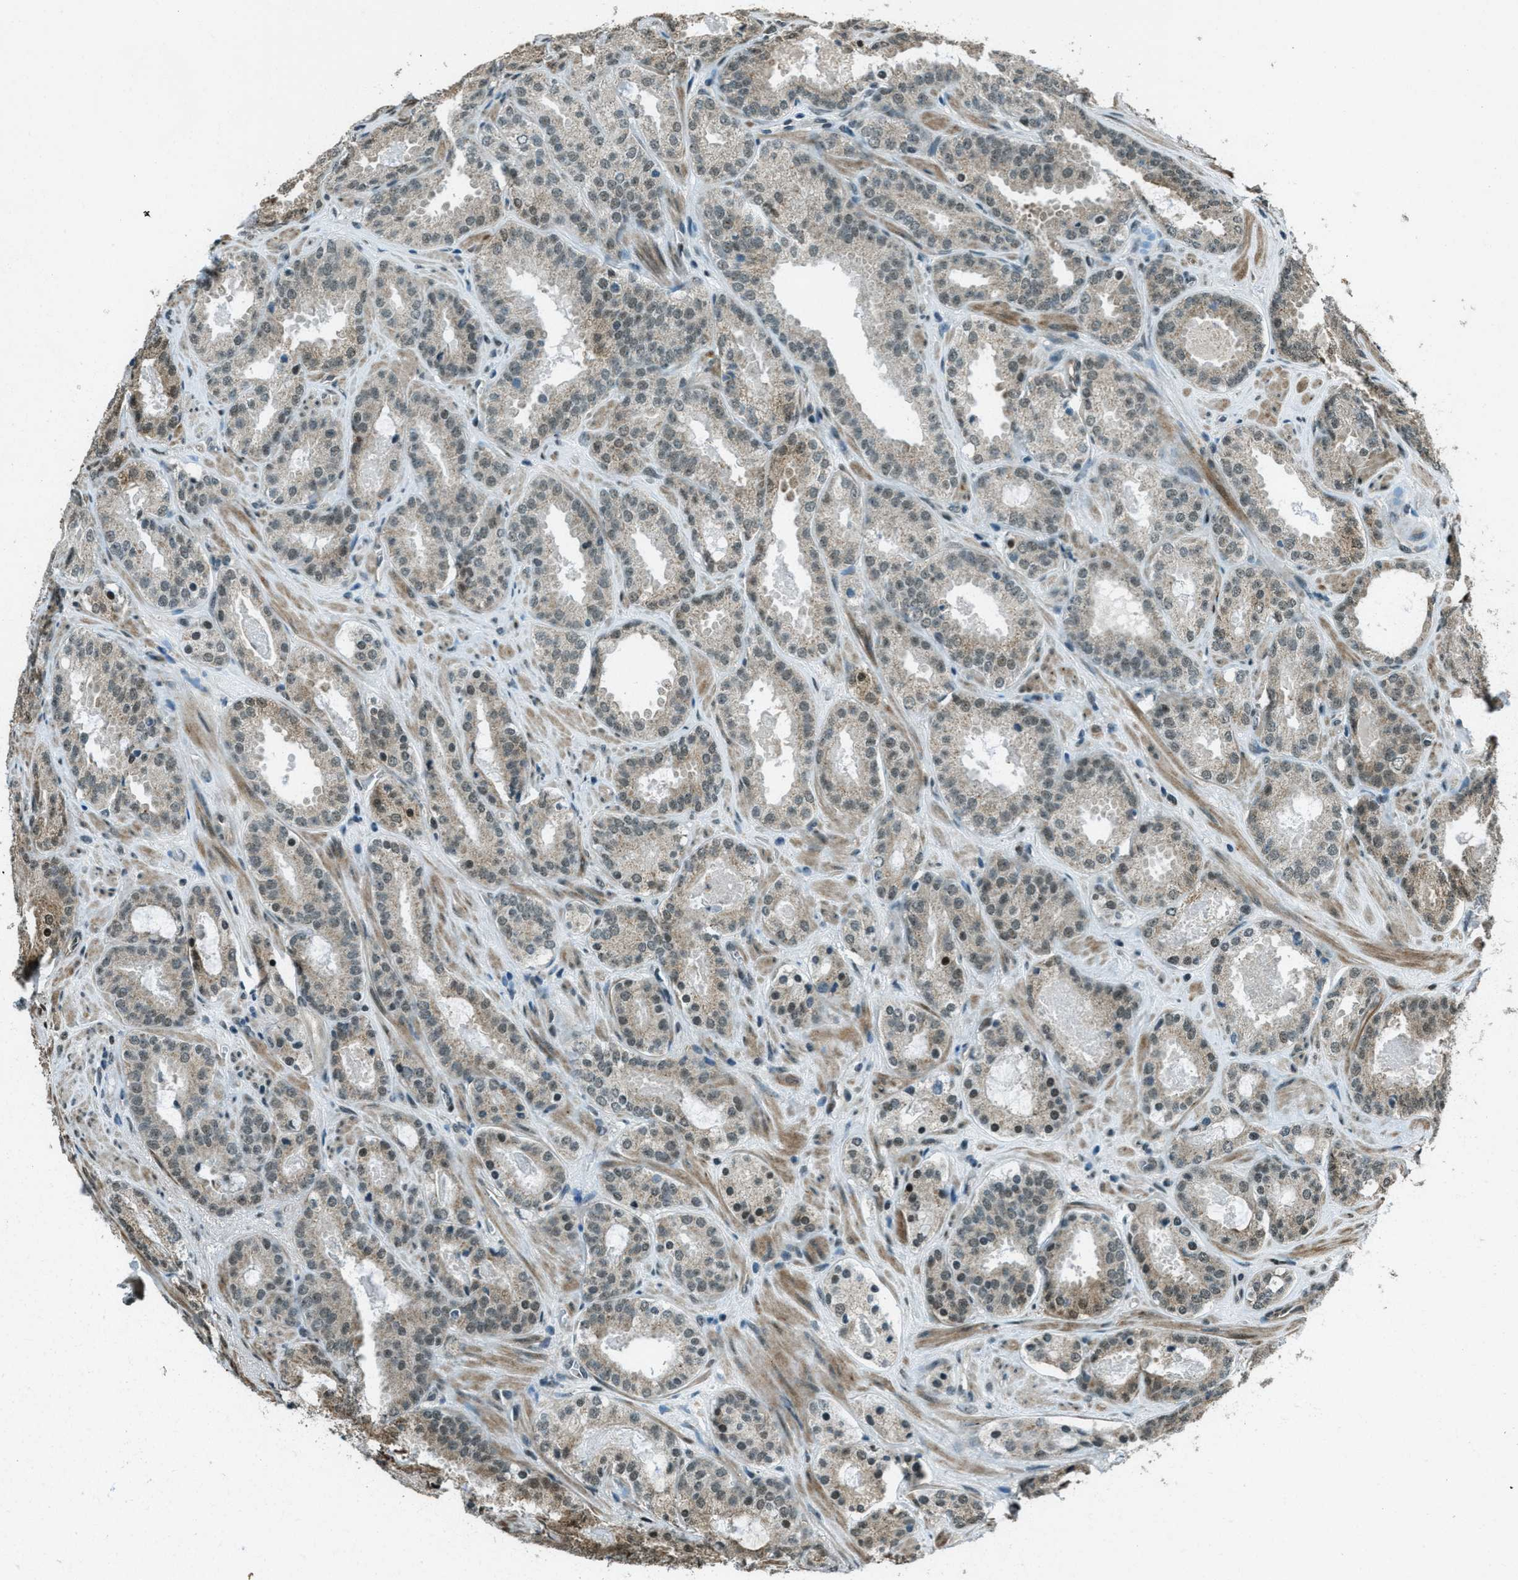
{"staining": {"intensity": "moderate", "quantity": "25%-75%", "location": "cytoplasmic/membranous,nuclear"}, "tissue": "prostate cancer", "cell_type": "Tumor cells", "image_type": "cancer", "snomed": [{"axis": "morphology", "description": "Adenocarcinoma, Low grade"}, {"axis": "topography", "description": "Prostate"}], "caption": "Immunohistochemical staining of human prostate low-grade adenocarcinoma shows medium levels of moderate cytoplasmic/membranous and nuclear expression in approximately 25%-75% of tumor cells. (Brightfield microscopy of DAB IHC at high magnification).", "gene": "TARDBP", "patient": {"sex": "male", "age": 69}}